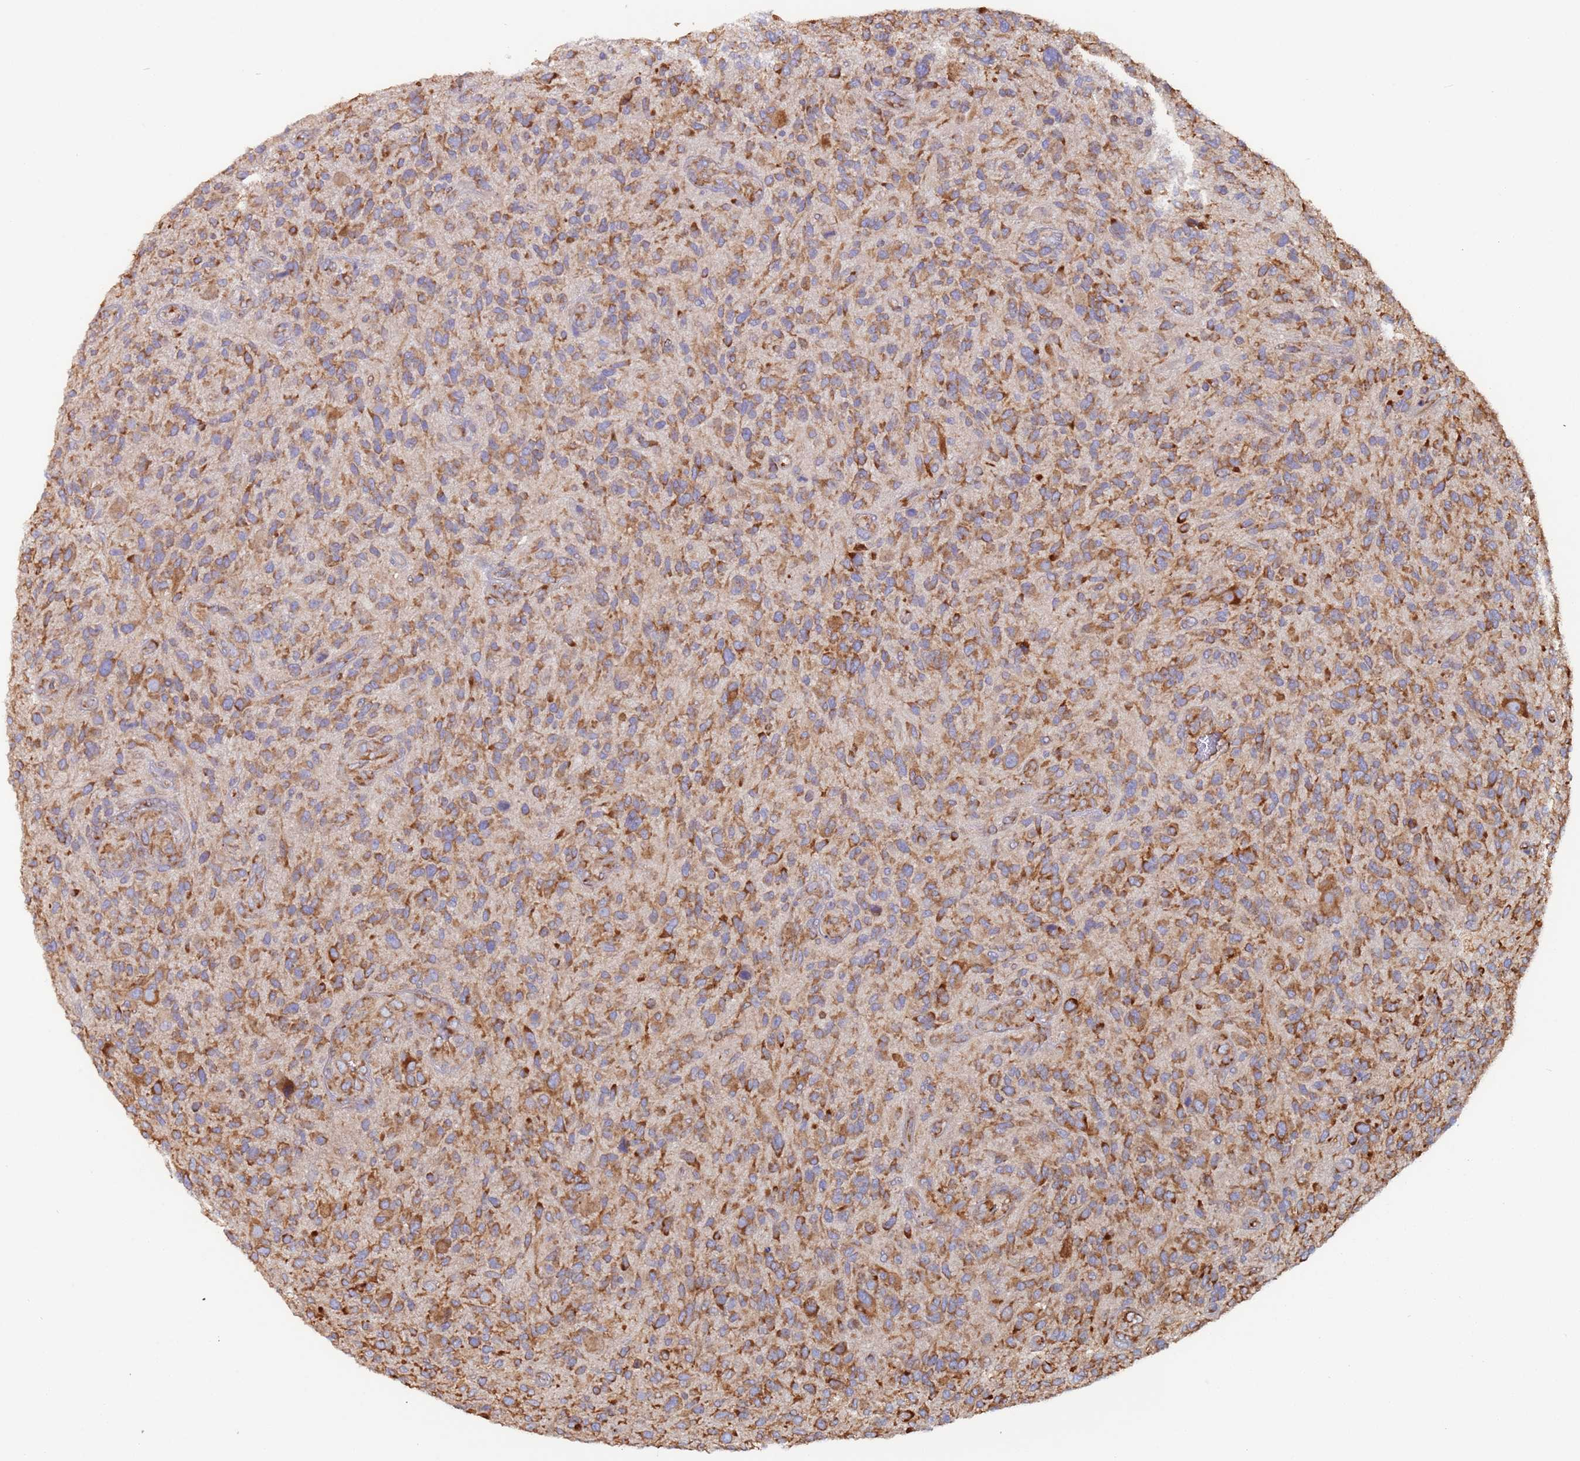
{"staining": {"intensity": "moderate", "quantity": ">75%", "location": "cytoplasmic/membranous"}, "tissue": "glioma", "cell_type": "Tumor cells", "image_type": "cancer", "snomed": [{"axis": "morphology", "description": "Glioma, malignant, High grade"}, {"axis": "topography", "description": "Brain"}], "caption": "Protein analysis of glioma tissue reveals moderate cytoplasmic/membranous expression in approximately >75% of tumor cells.", "gene": "ZNF844", "patient": {"sex": "male", "age": 47}}